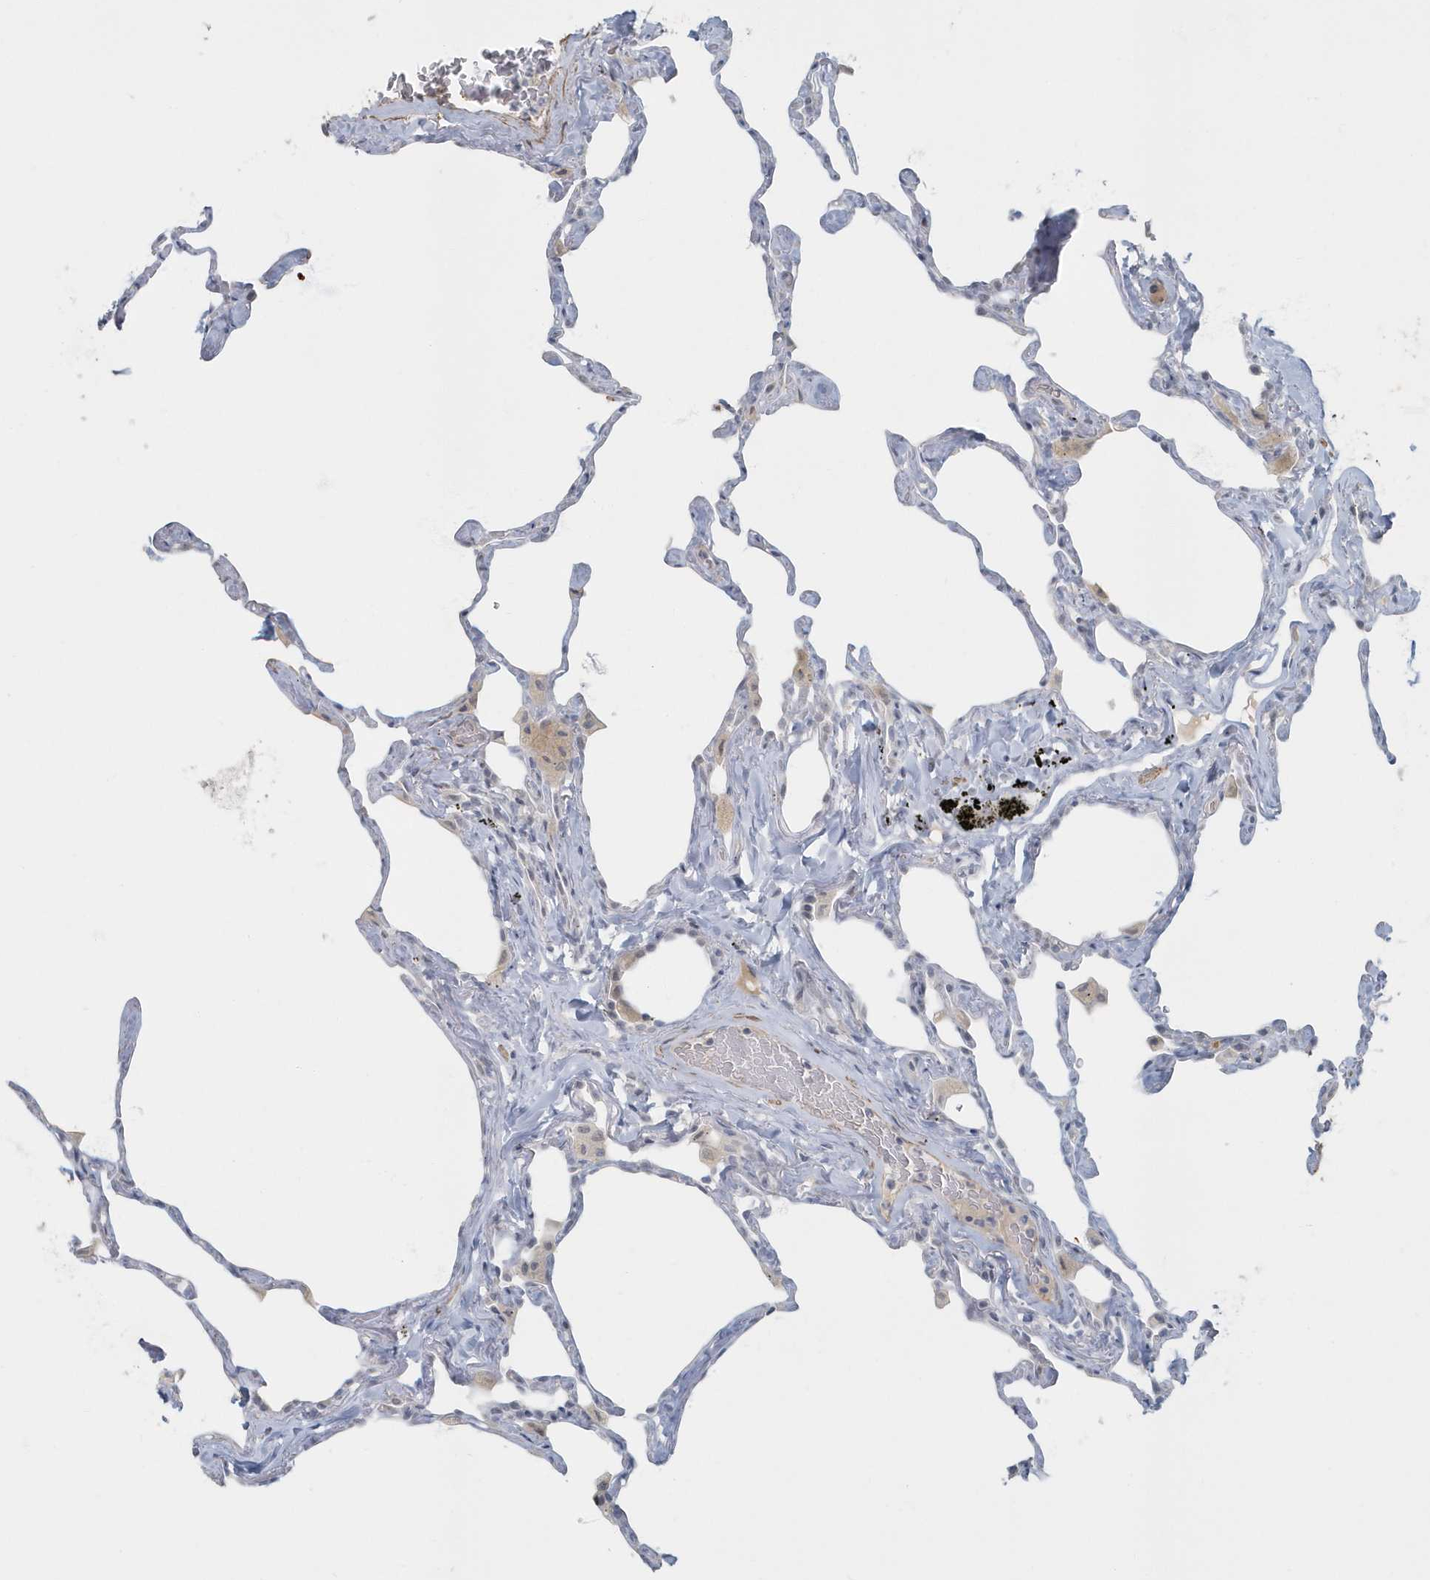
{"staining": {"intensity": "negative", "quantity": "none", "location": "none"}, "tissue": "lung", "cell_type": "Alveolar cells", "image_type": "normal", "snomed": [{"axis": "morphology", "description": "Normal tissue, NOS"}, {"axis": "topography", "description": "Lung"}], "caption": "Alveolar cells show no significant staining in normal lung.", "gene": "MYOT", "patient": {"sex": "male", "age": 65}}